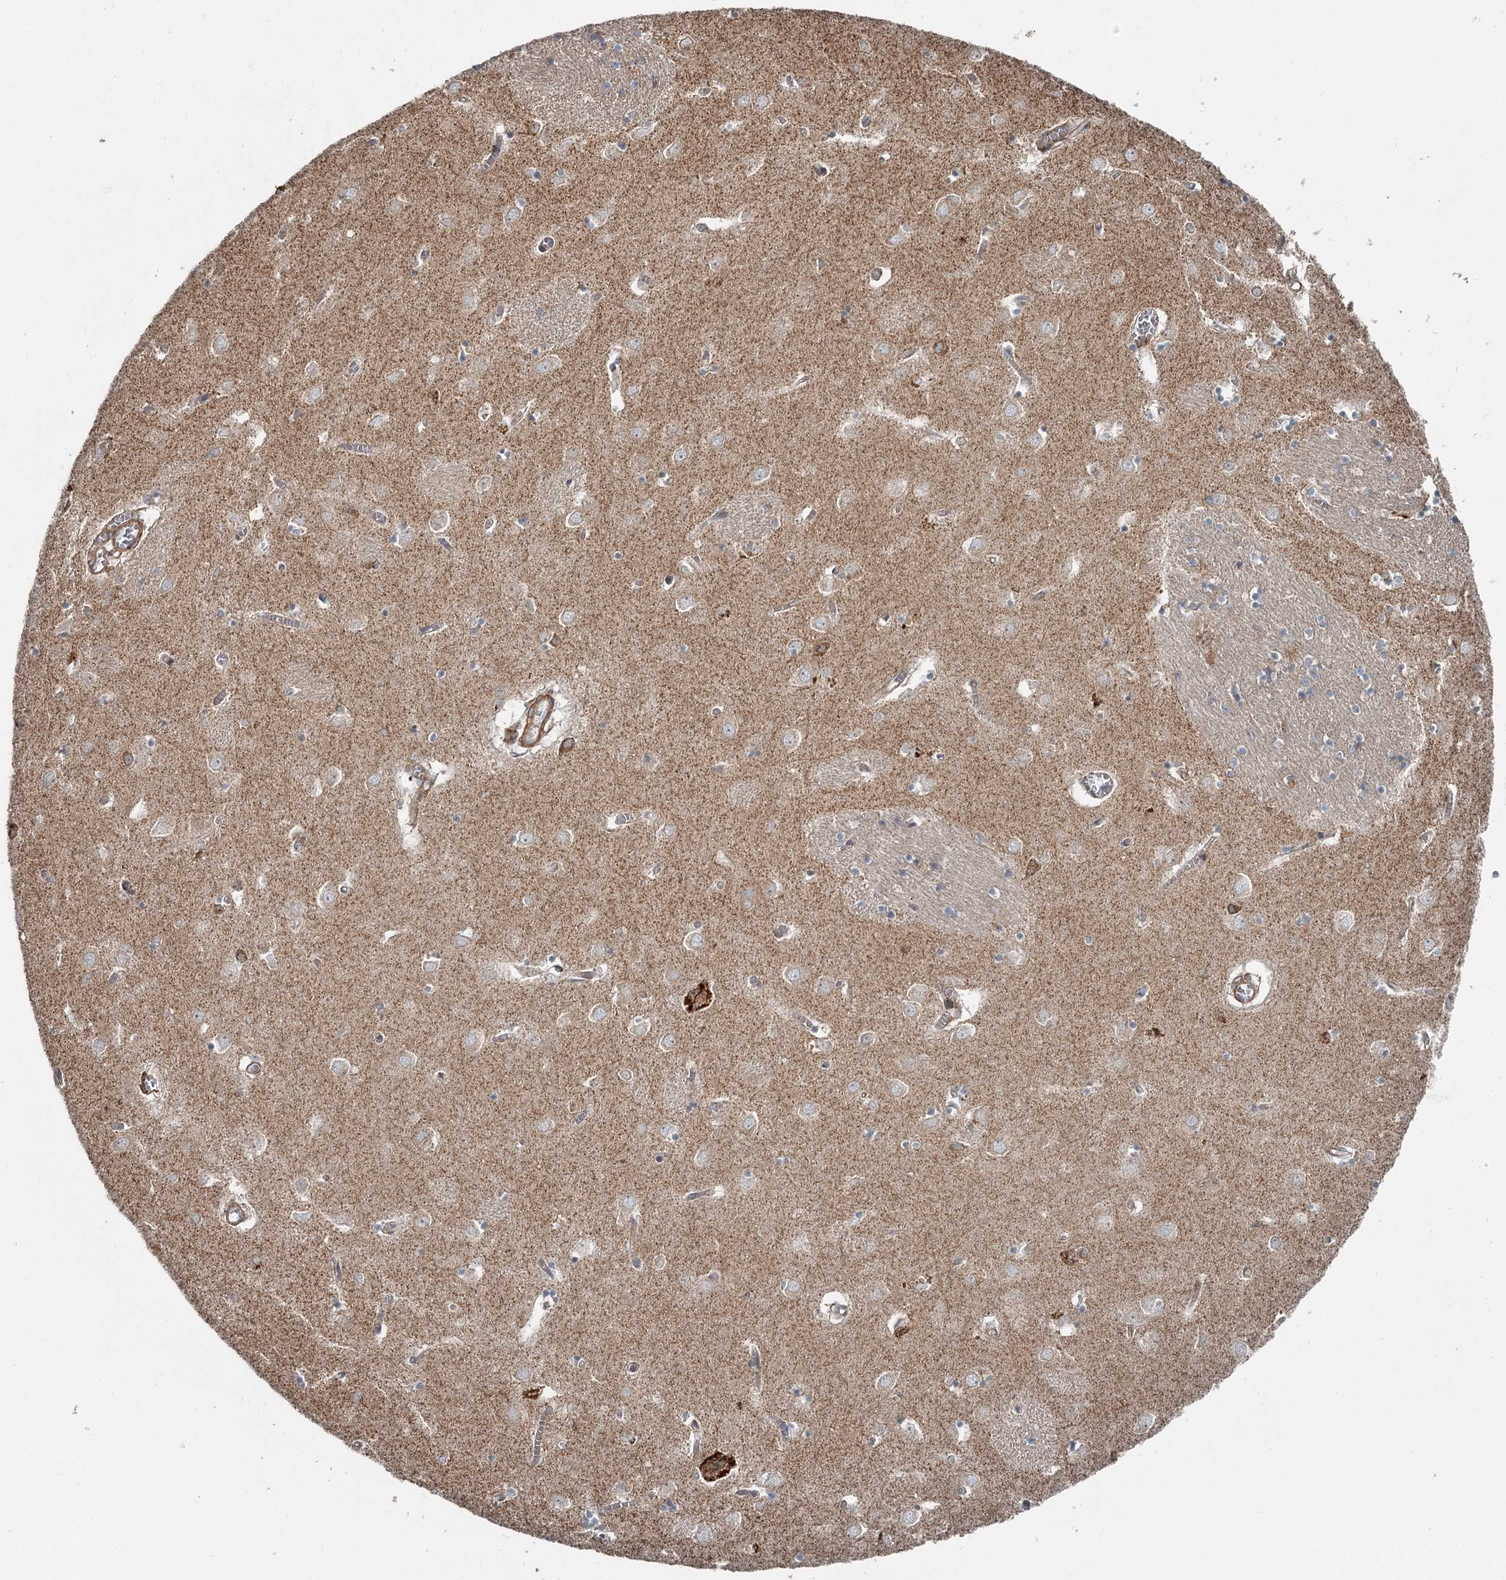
{"staining": {"intensity": "weak", "quantity": "25%-75%", "location": "cytoplasmic/membranous"}, "tissue": "caudate", "cell_type": "Glial cells", "image_type": "normal", "snomed": [{"axis": "morphology", "description": "Normal tissue, NOS"}, {"axis": "topography", "description": "Lateral ventricle wall"}], "caption": "Immunohistochemistry image of unremarkable caudate: caudate stained using immunohistochemistry displays low levels of weak protein expression localized specifically in the cytoplasmic/membranous of glial cells, appearing as a cytoplasmic/membranous brown color.", "gene": "RASSF8", "patient": {"sex": "male", "age": 70}}